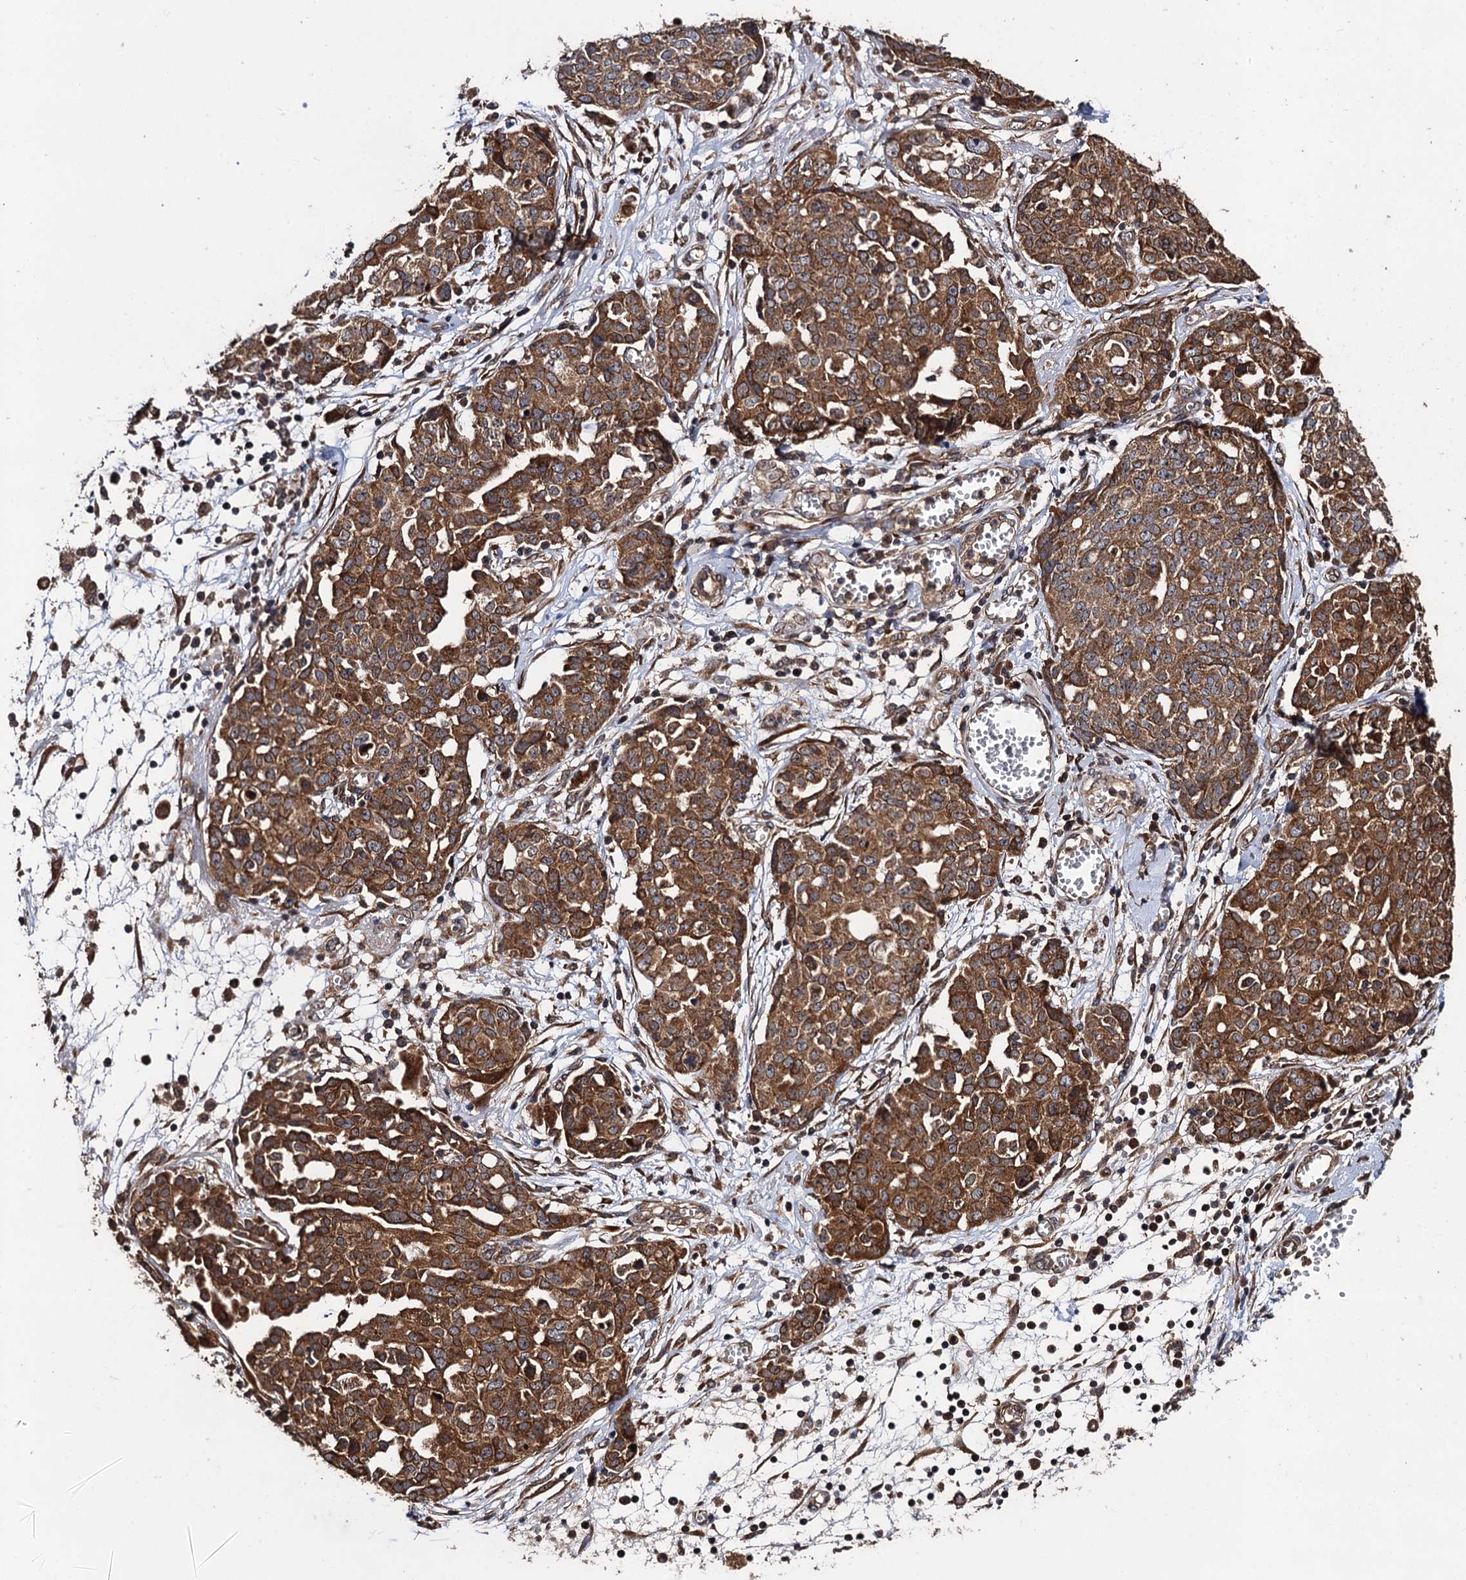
{"staining": {"intensity": "strong", "quantity": ">75%", "location": "cytoplasmic/membranous"}, "tissue": "ovarian cancer", "cell_type": "Tumor cells", "image_type": "cancer", "snomed": [{"axis": "morphology", "description": "Cystadenocarcinoma, serous, NOS"}, {"axis": "topography", "description": "Soft tissue"}, {"axis": "topography", "description": "Ovary"}], "caption": "Ovarian cancer (serous cystadenocarcinoma) stained for a protein (brown) demonstrates strong cytoplasmic/membranous positive positivity in about >75% of tumor cells.", "gene": "MIER2", "patient": {"sex": "female", "age": 57}}